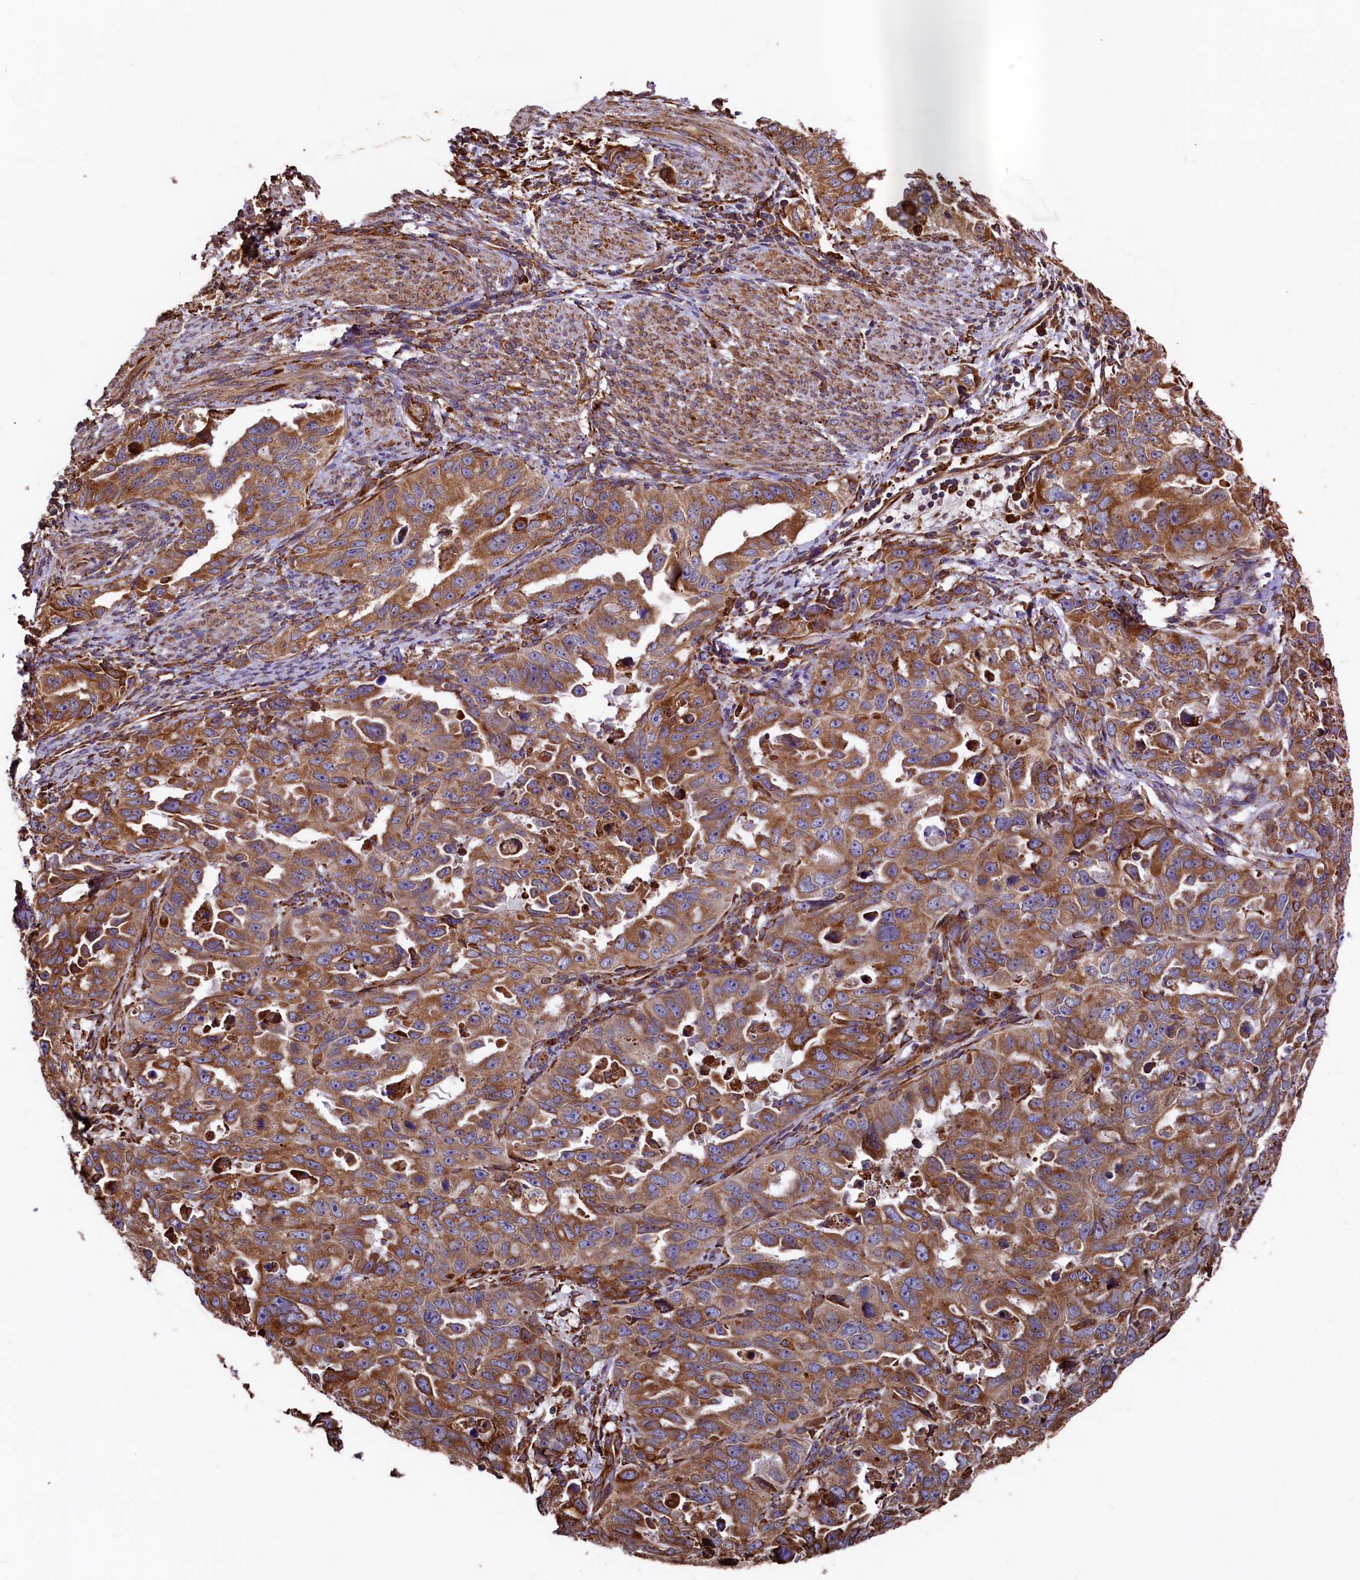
{"staining": {"intensity": "strong", "quantity": ">75%", "location": "cytoplasmic/membranous"}, "tissue": "endometrial cancer", "cell_type": "Tumor cells", "image_type": "cancer", "snomed": [{"axis": "morphology", "description": "Adenocarcinoma, NOS"}, {"axis": "topography", "description": "Endometrium"}], "caption": "DAB immunohistochemical staining of endometrial adenocarcinoma shows strong cytoplasmic/membranous protein positivity in about >75% of tumor cells.", "gene": "NEURL1B", "patient": {"sex": "female", "age": 65}}